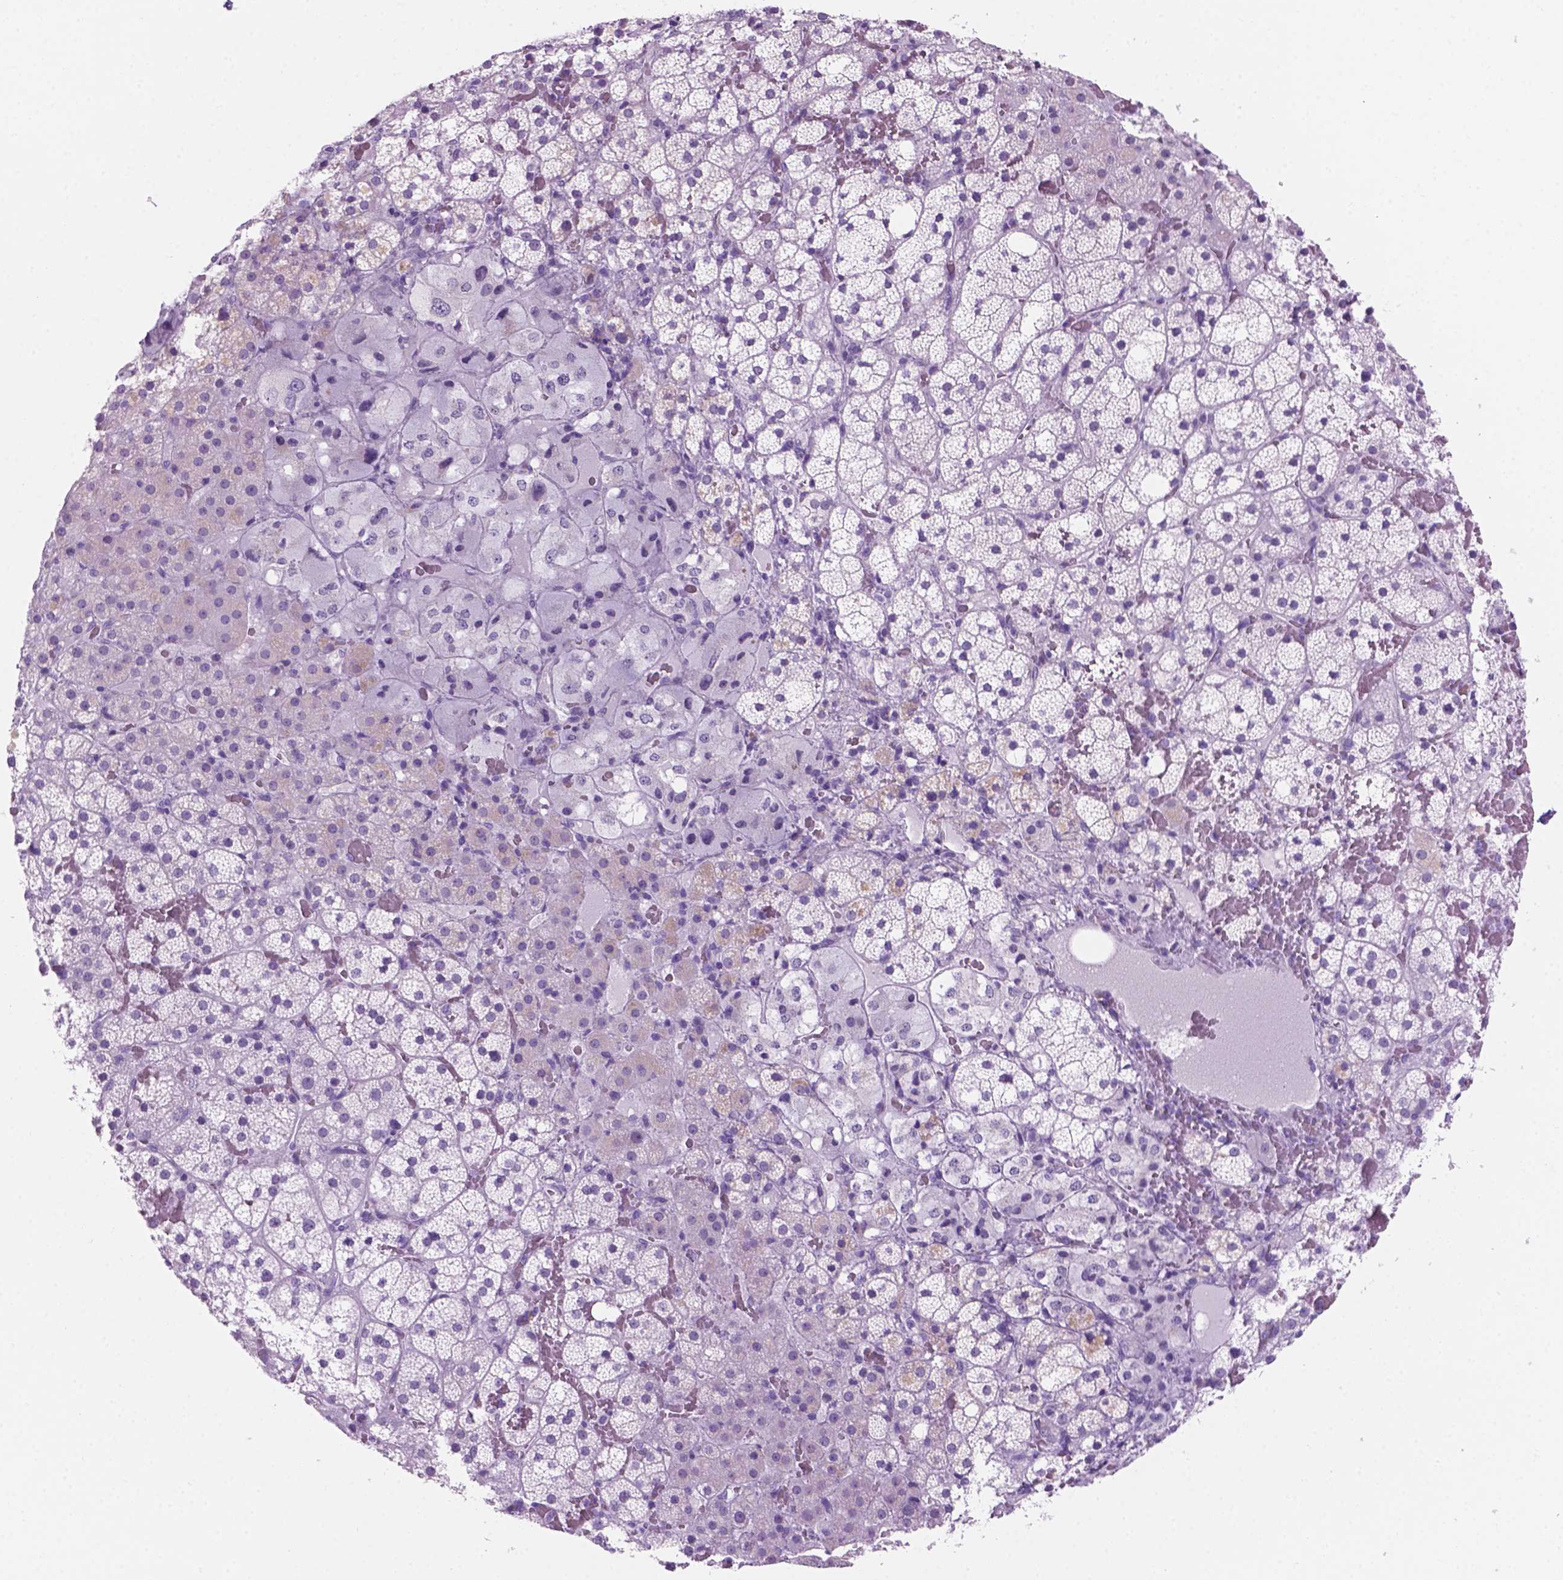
{"staining": {"intensity": "negative", "quantity": "none", "location": "none"}, "tissue": "adrenal gland", "cell_type": "Glandular cells", "image_type": "normal", "snomed": [{"axis": "morphology", "description": "Normal tissue, NOS"}, {"axis": "topography", "description": "Adrenal gland"}], "caption": "The immunohistochemistry (IHC) micrograph has no significant positivity in glandular cells of adrenal gland. (DAB immunohistochemistry (IHC), high magnification).", "gene": "GRIN2B", "patient": {"sex": "male", "age": 53}}